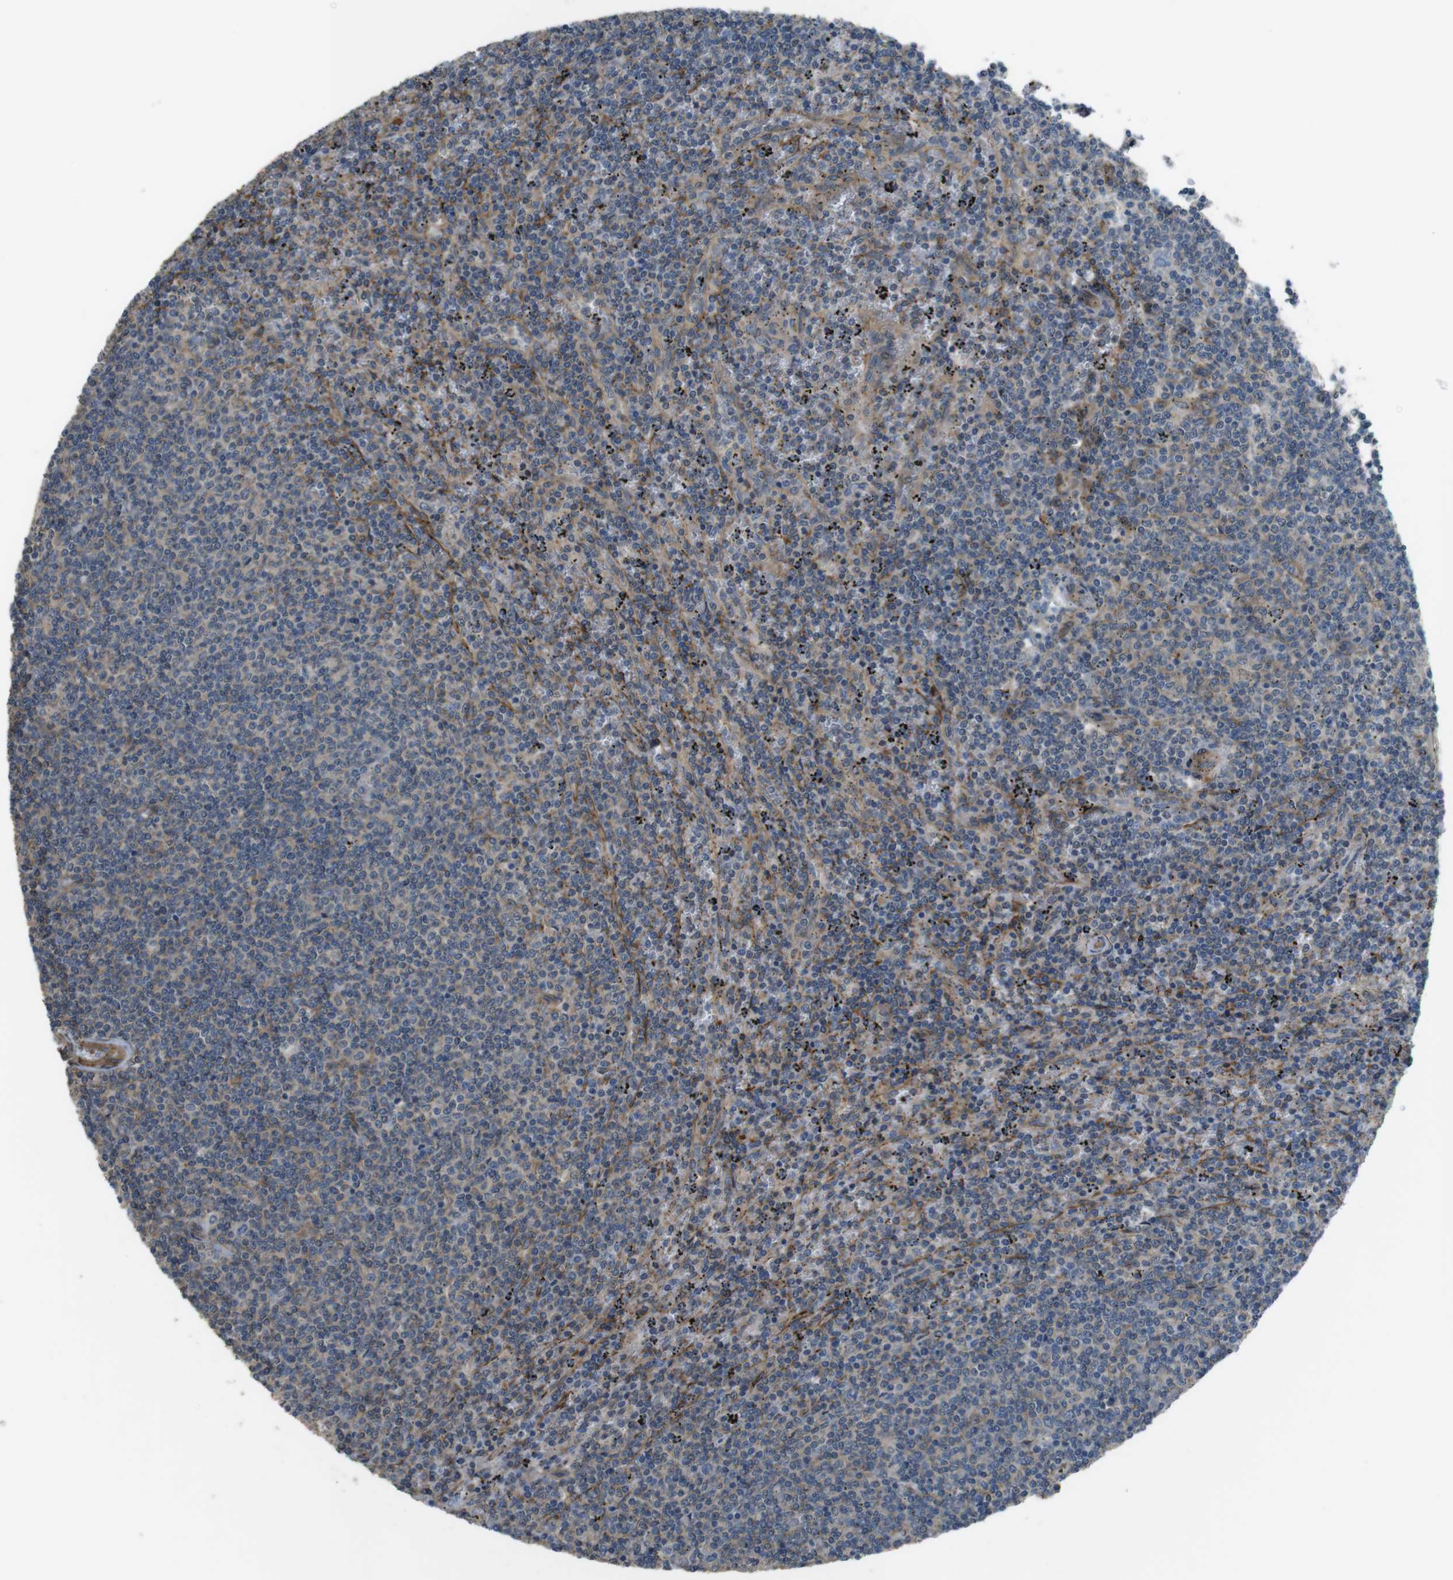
{"staining": {"intensity": "moderate", "quantity": "<25%", "location": "cytoplasmic/membranous"}, "tissue": "lymphoma", "cell_type": "Tumor cells", "image_type": "cancer", "snomed": [{"axis": "morphology", "description": "Malignant lymphoma, non-Hodgkin's type, Low grade"}, {"axis": "topography", "description": "Spleen"}], "caption": "High-power microscopy captured an immunohistochemistry photomicrograph of low-grade malignant lymphoma, non-Hodgkin's type, revealing moderate cytoplasmic/membranous positivity in approximately <25% of tumor cells.", "gene": "FUT2", "patient": {"sex": "female", "age": 50}}